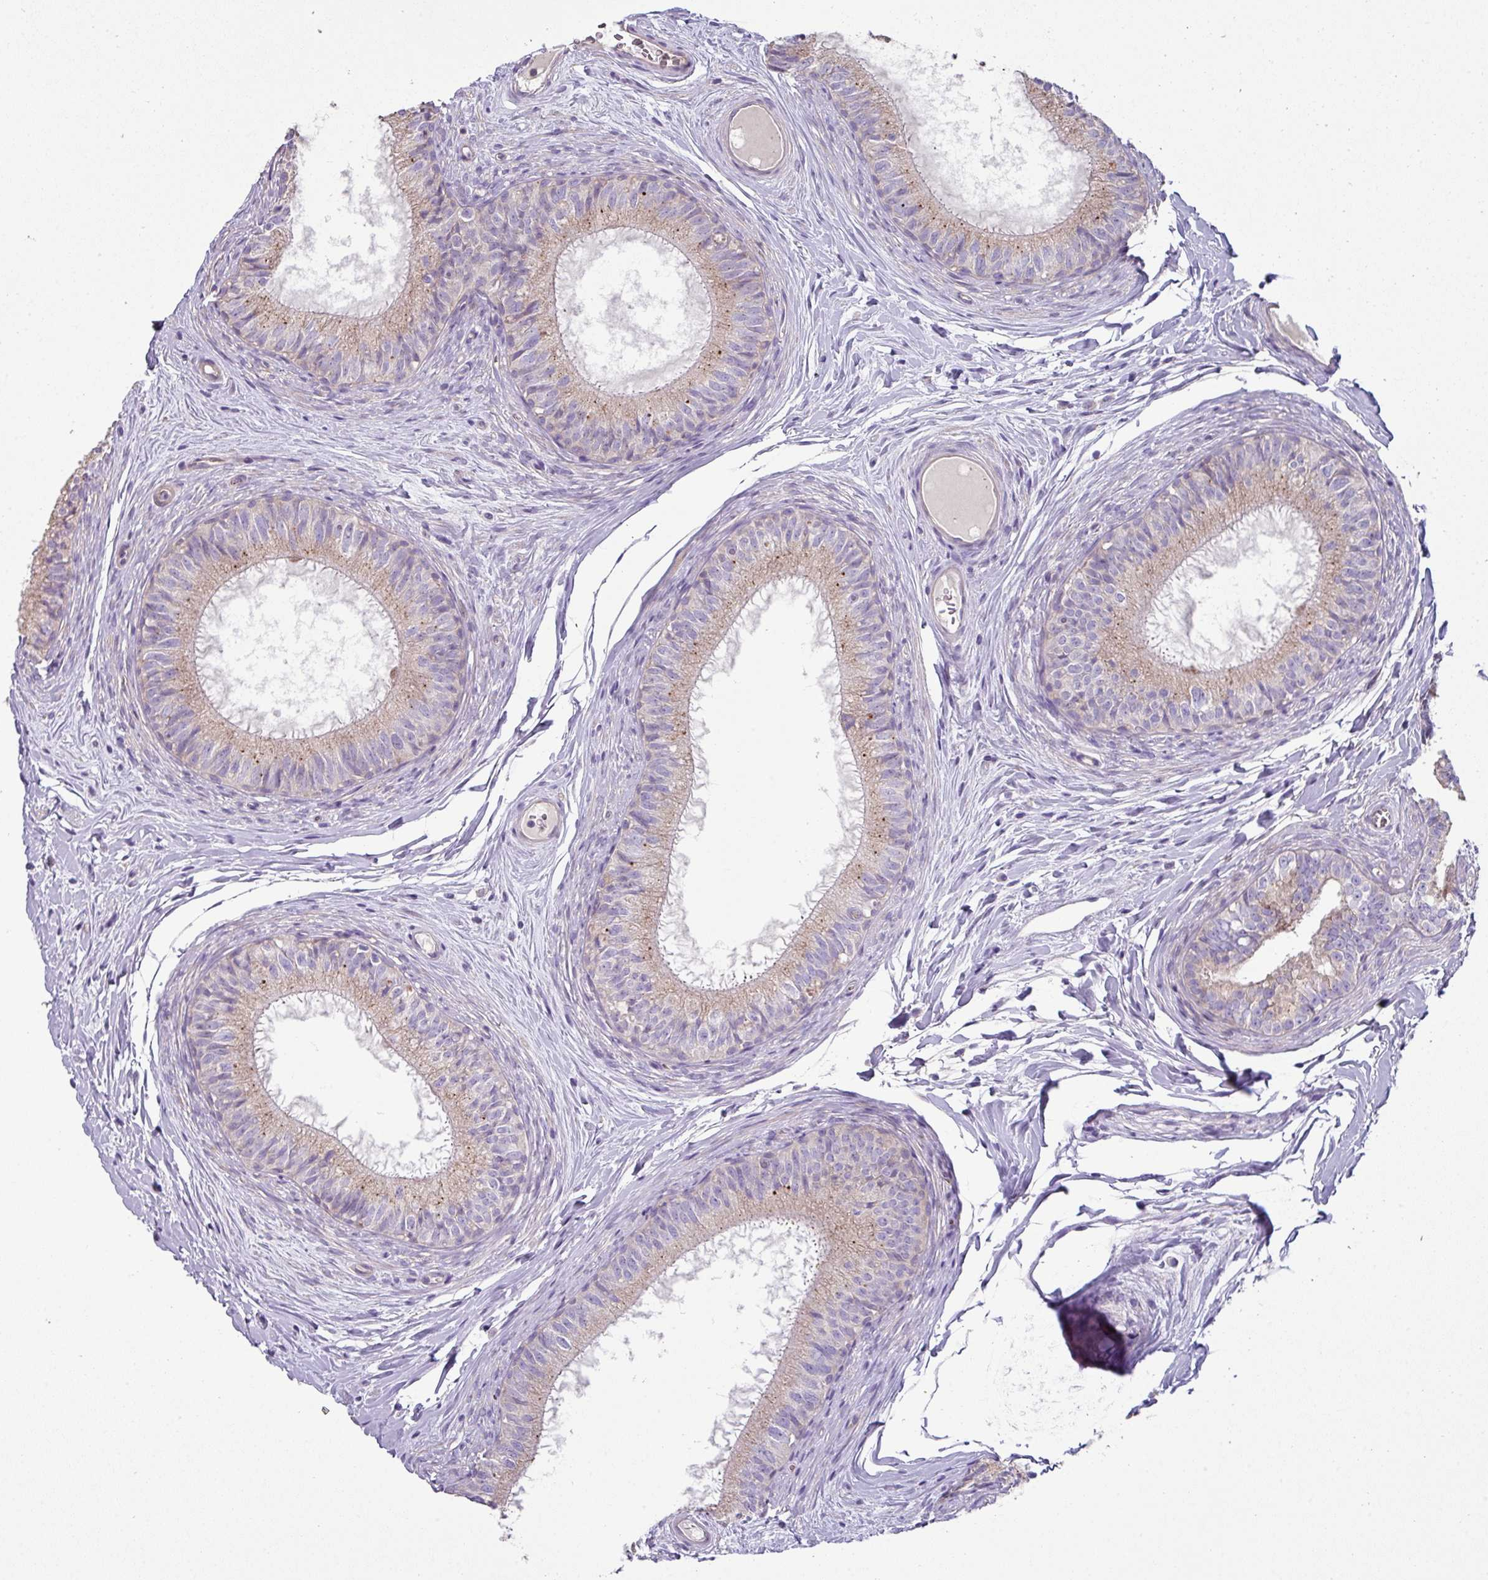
{"staining": {"intensity": "moderate", "quantity": "25%-75%", "location": "cytoplasmic/membranous"}, "tissue": "epididymis", "cell_type": "Glandular cells", "image_type": "normal", "snomed": [{"axis": "morphology", "description": "Normal tissue, NOS"}, {"axis": "topography", "description": "Epididymis"}], "caption": "Protein expression by IHC shows moderate cytoplasmic/membranous positivity in approximately 25%-75% of glandular cells in normal epididymis.", "gene": "LRRC9", "patient": {"sex": "male", "age": 25}}